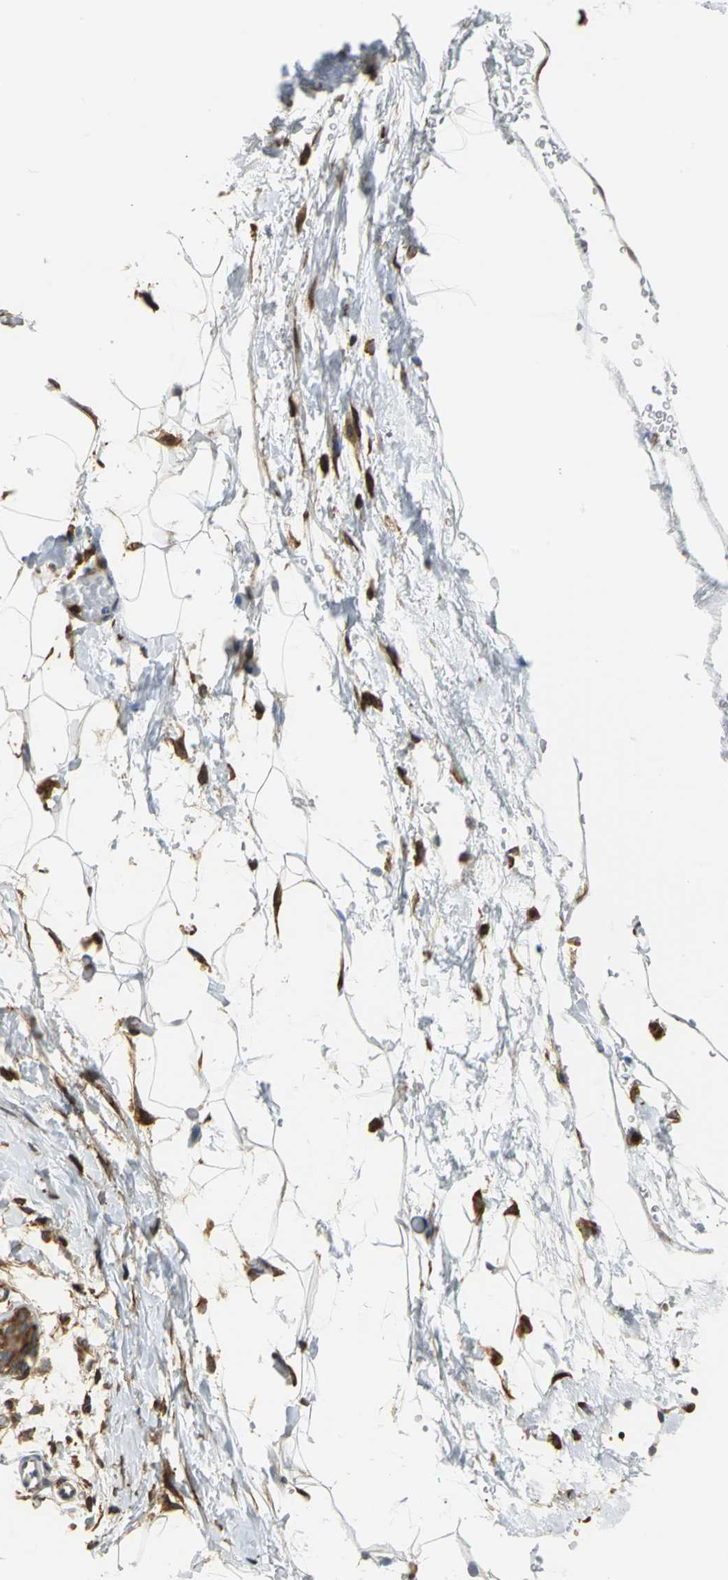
{"staining": {"intensity": "strong", "quantity": ">75%", "location": "cytoplasmic/membranous,nuclear"}, "tissue": "adipose tissue", "cell_type": "Adipocytes", "image_type": "normal", "snomed": [{"axis": "morphology", "description": "Normal tissue, NOS"}, {"axis": "topography", "description": "Breast"}, {"axis": "topography", "description": "Soft tissue"}], "caption": "The image exhibits immunohistochemical staining of unremarkable adipose tissue. There is strong cytoplasmic/membranous,nuclear positivity is present in approximately >75% of adipocytes. (DAB (3,3'-diaminobenzidine) IHC, brown staining for protein, blue staining for nuclei).", "gene": "YBX1", "patient": {"sex": "female", "age": 25}}